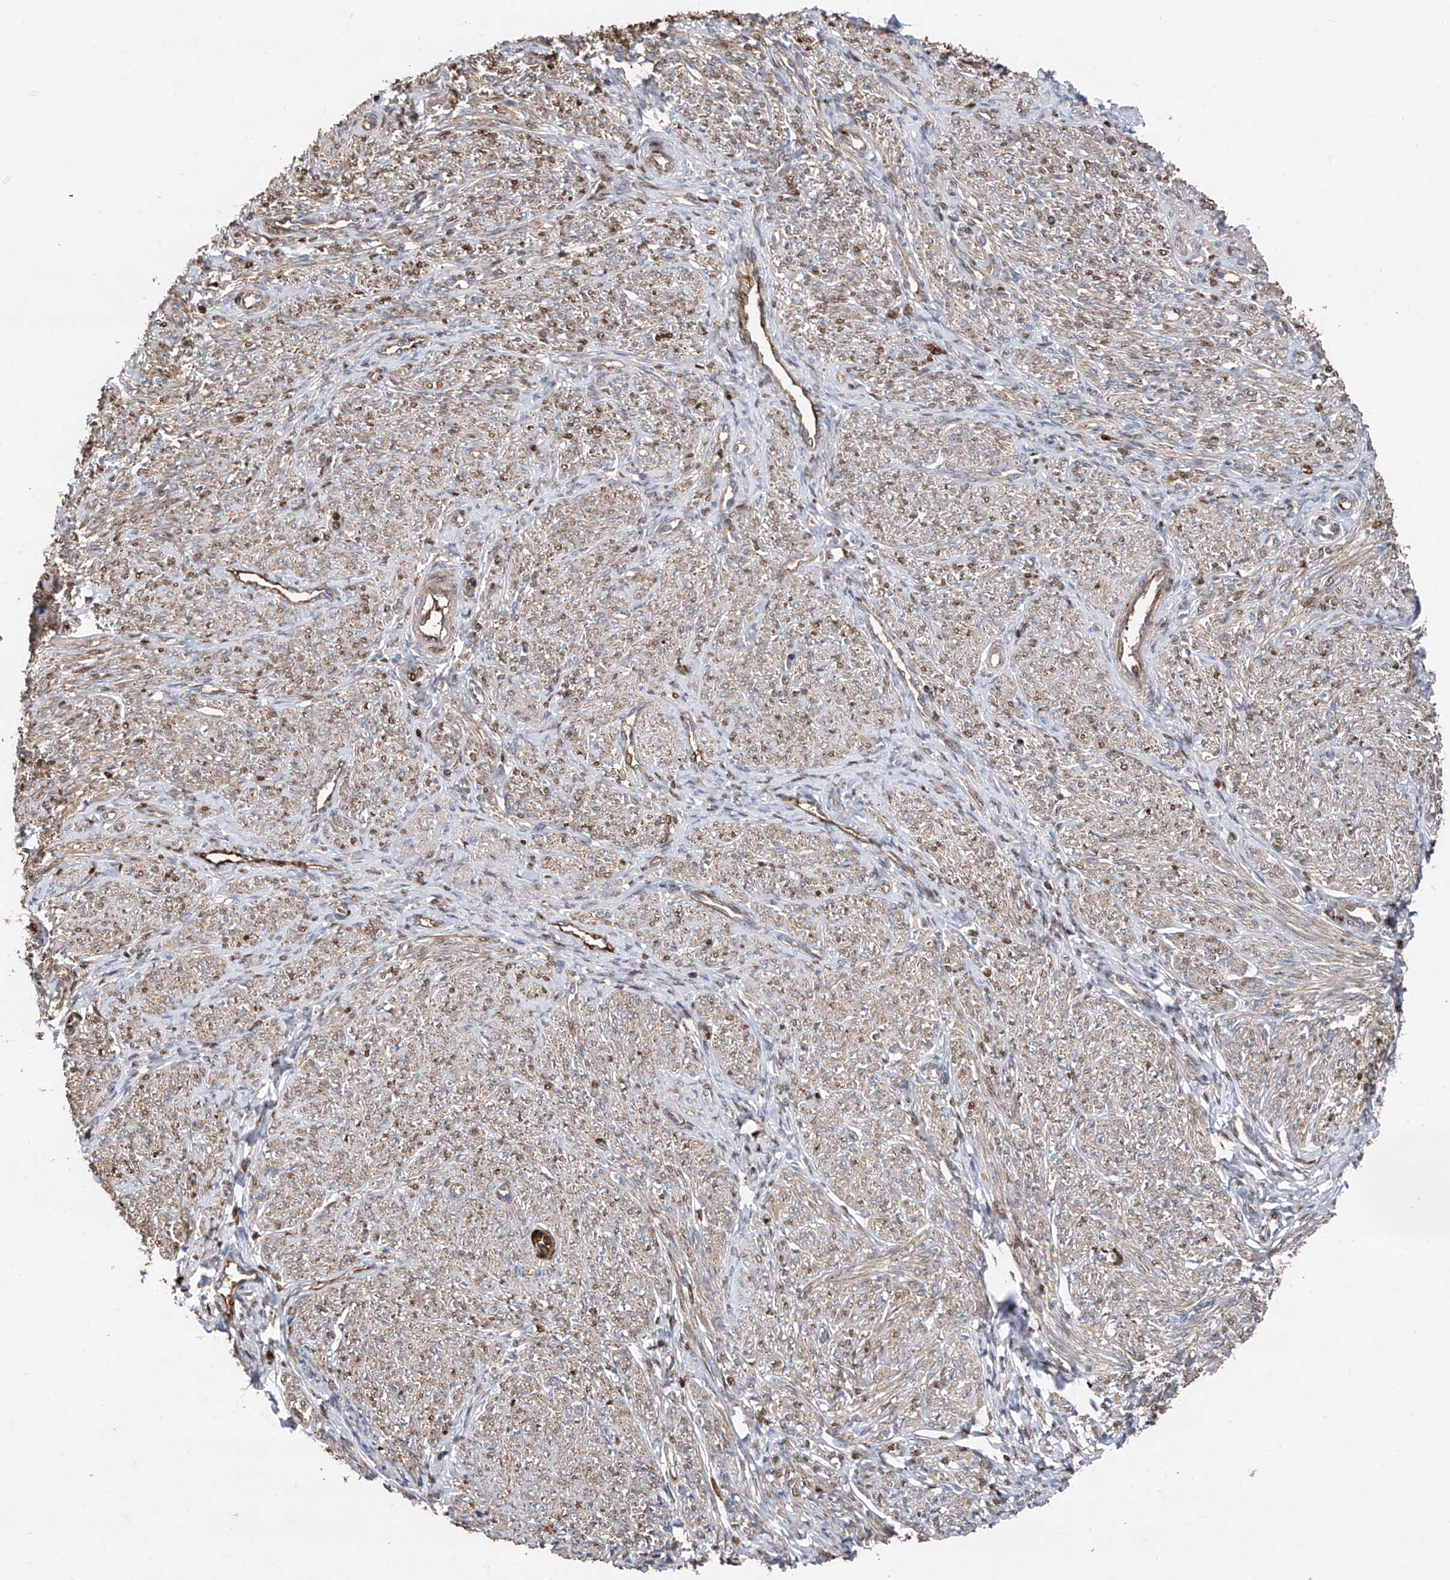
{"staining": {"intensity": "negative", "quantity": "none", "location": "none"}, "tissue": "endometrium", "cell_type": "Cells in endometrial stroma", "image_type": "normal", "snomed": [{"axis": "morphology", "description": "Normal tissue, NOS"}, {"axis": "topography", "description": "Endometrium"}], "caption": "IHC image of unremarkable endometrium: human endometrium stained with DAB shows no significant protein expression in cells in endometrial stroma. (Stains: DAB immunohistochemistry with hematoxylin counter stain, Microscopy: brightfield microscopy at high magnification).", "gene": "EDN1", "patient": {"sex": "female", "age": 72}}